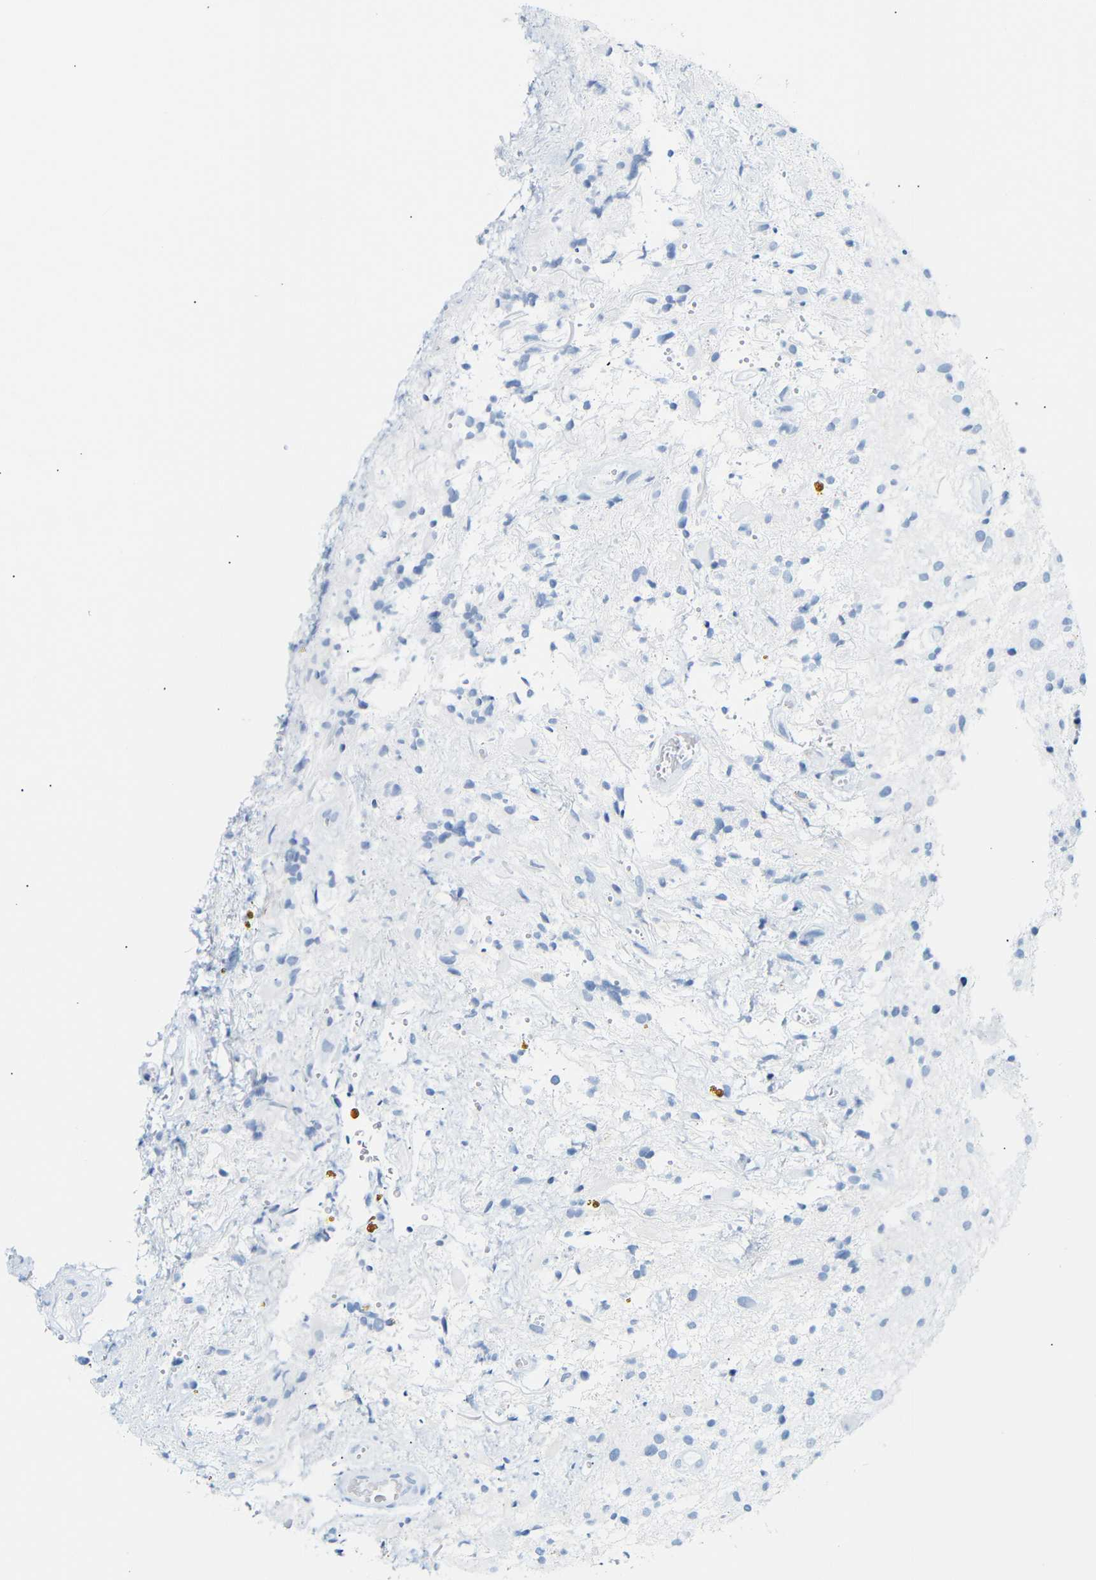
{"staining": {"intensity": "negative", "quantity": "none", "location": "none"}, "tissue": "glioma", "cell_type": "Tumor cells", "image_type": "cancer", "snomed": [{"axis": "morphology", "description": "Glioma, malignant, High grade"}, {"axis": "topography", "description": "Brain"}], "caption": "High magnification brightfield microscopy of malignant glioma (high-grade) stained with DAB (3,3'-diaminobenzidine) (brown) and counterstained with hematoxylin (blue): tumor cells show no significant expression. (Brightfield microscopy of DAB immunohistochemistry (IHC) at high magnification).", "gene": "DYNAP", "patient": {"sex": "male", "age": 33}}